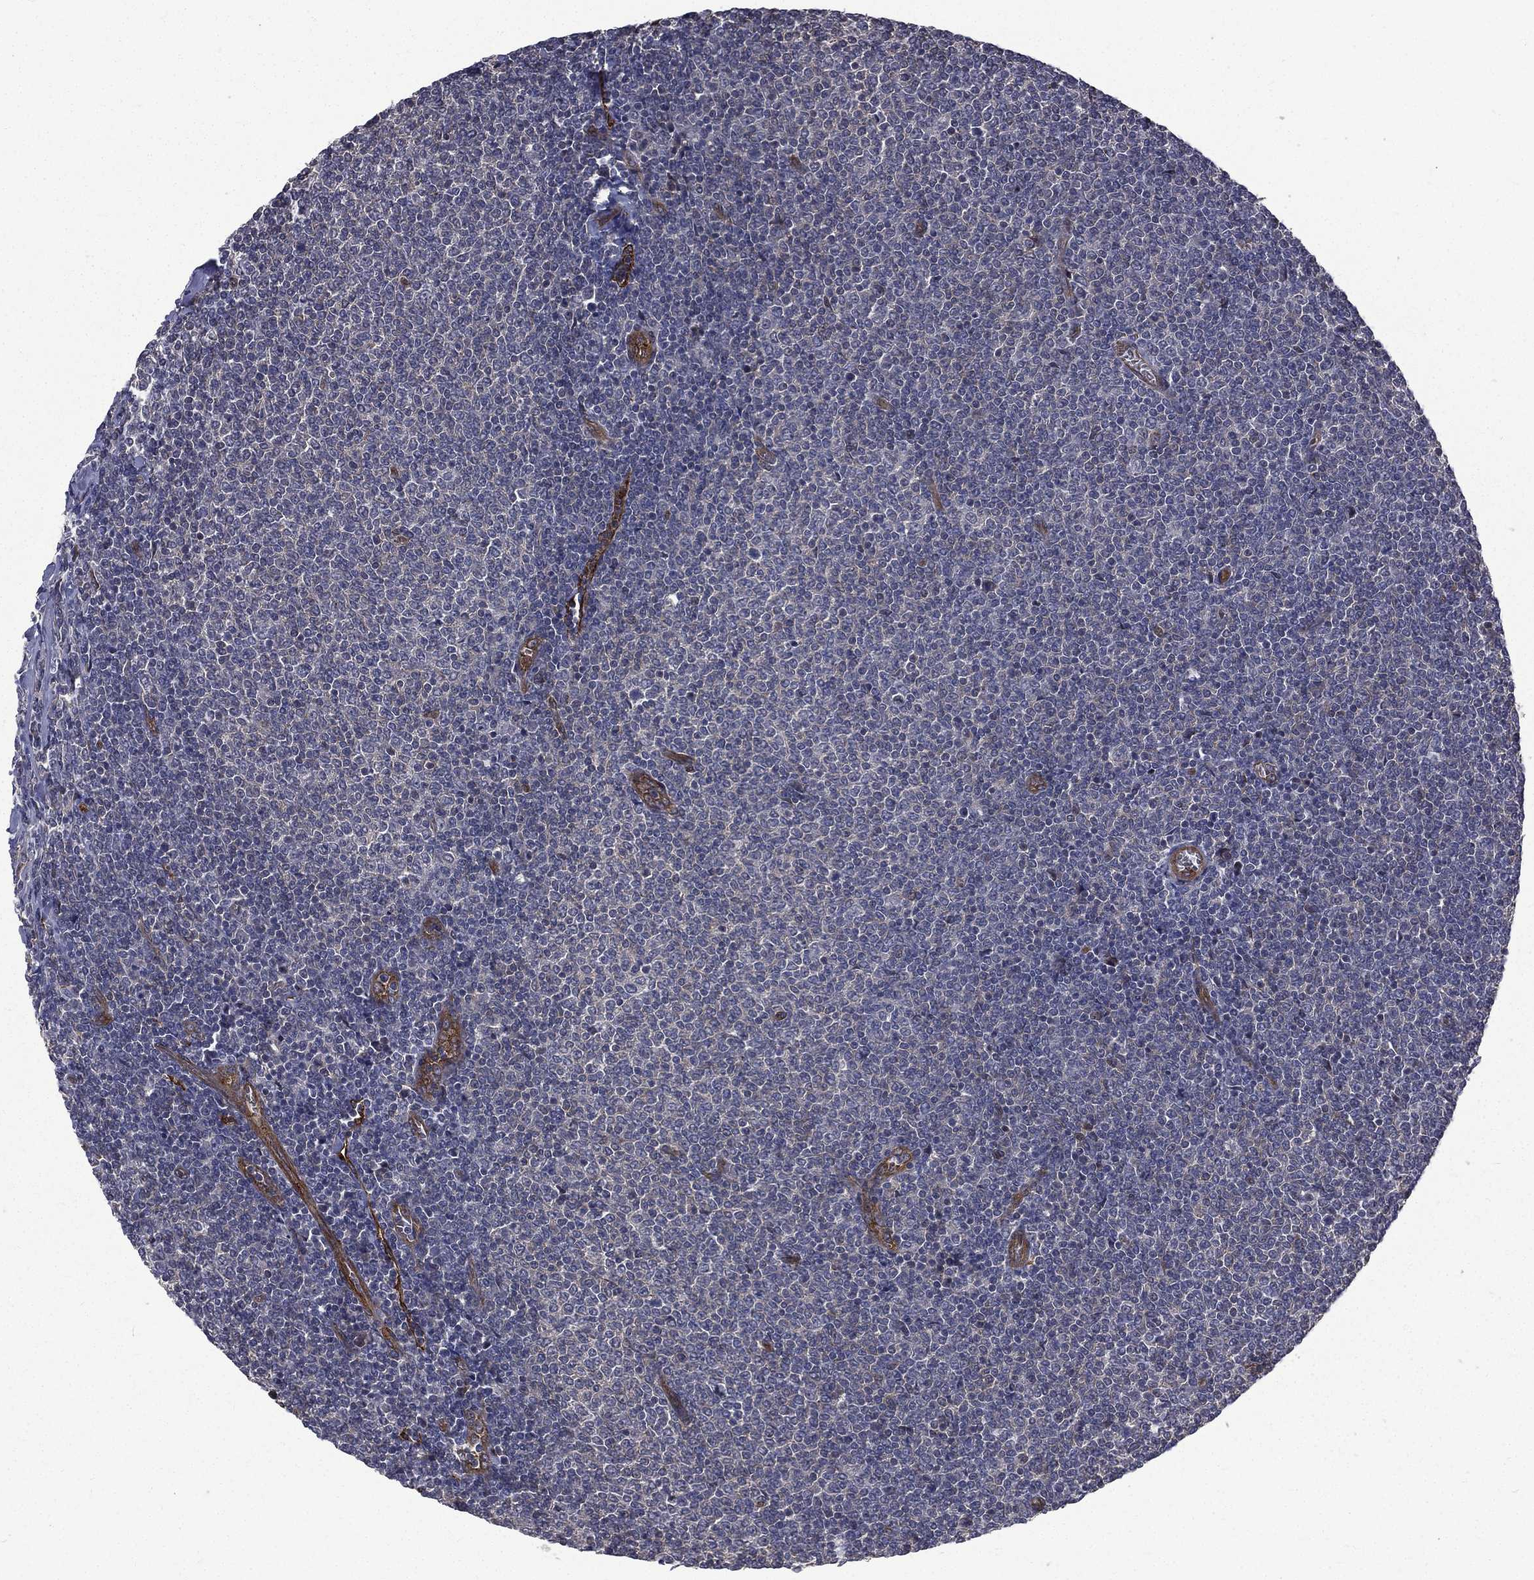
{"staining": {"intensity": "negative", "quantity": "none", "location": "none"}, "tissue": "lymphoma", "cell_type": "Tumor cells", "image_type": "cancer", "snomed": [{"axis": "morphology", "description": "Malignant lymphoma, non-Hodgkin's type, Low grade"}, {"axis": "topography", "description": "Lymph node"}], "caption": "The histopathology image displays no staining of tumor cells in lymphoma.", "gene": "PPFIBP1", "patient": {"sex": "male", "age": 52}}